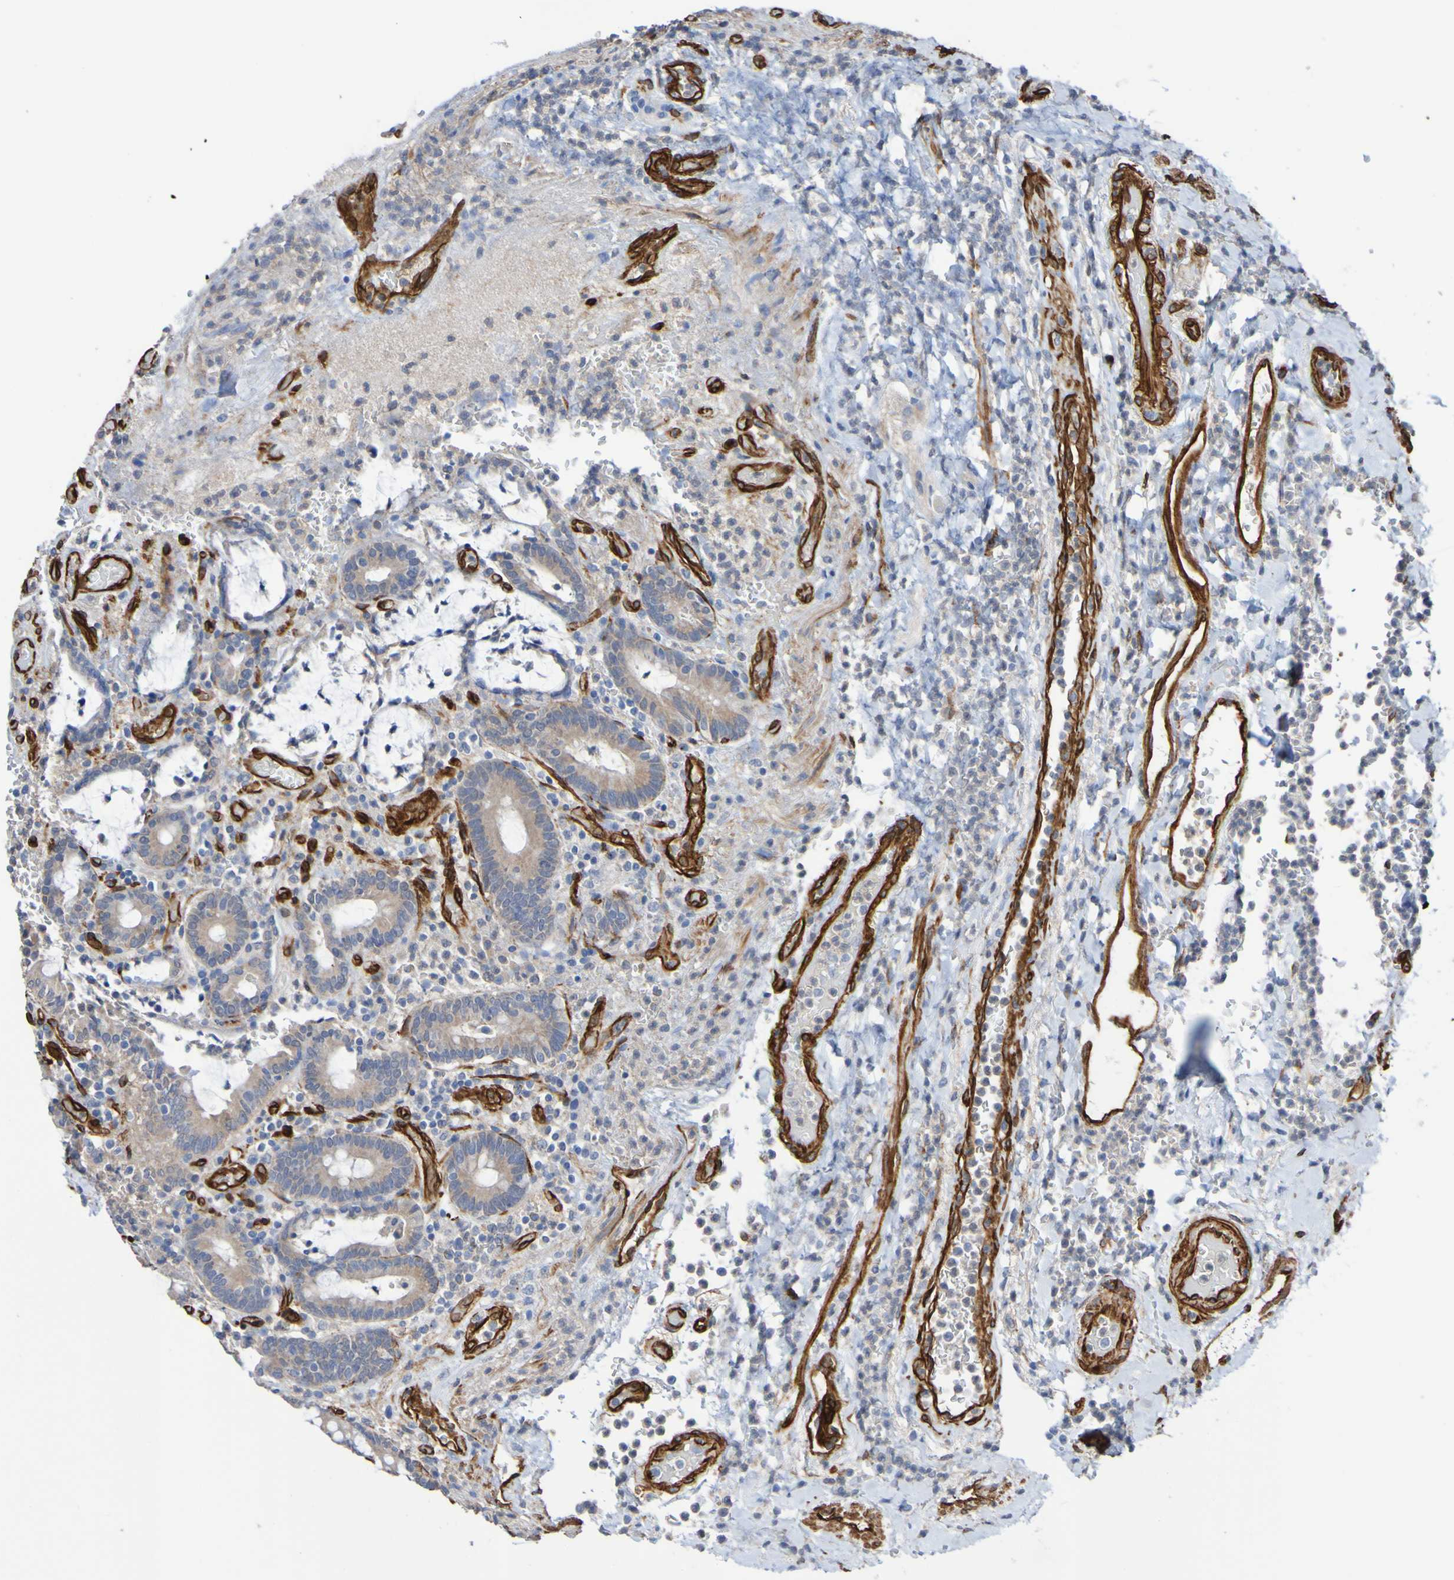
{"staining": {"intensity": "weak", "quantity": ">75%", "location": "cytoplasmic/membranous"}, "tissue": "stomach", "cell_type": "Glandular cells", "image_type": "normal", "snomed": [{"axis": "morphology", "description": "Normal tissue, NOS"}, {"axis": "topography", "description": "Stomach, upper"}], "caption": "Glandular cells show weak cytoplasmic/membranous expression in approximately >75% of cells in unremarkable stomach.", "gene": "ELMOD3", "patient": {"sex": "male", "age": 68}}